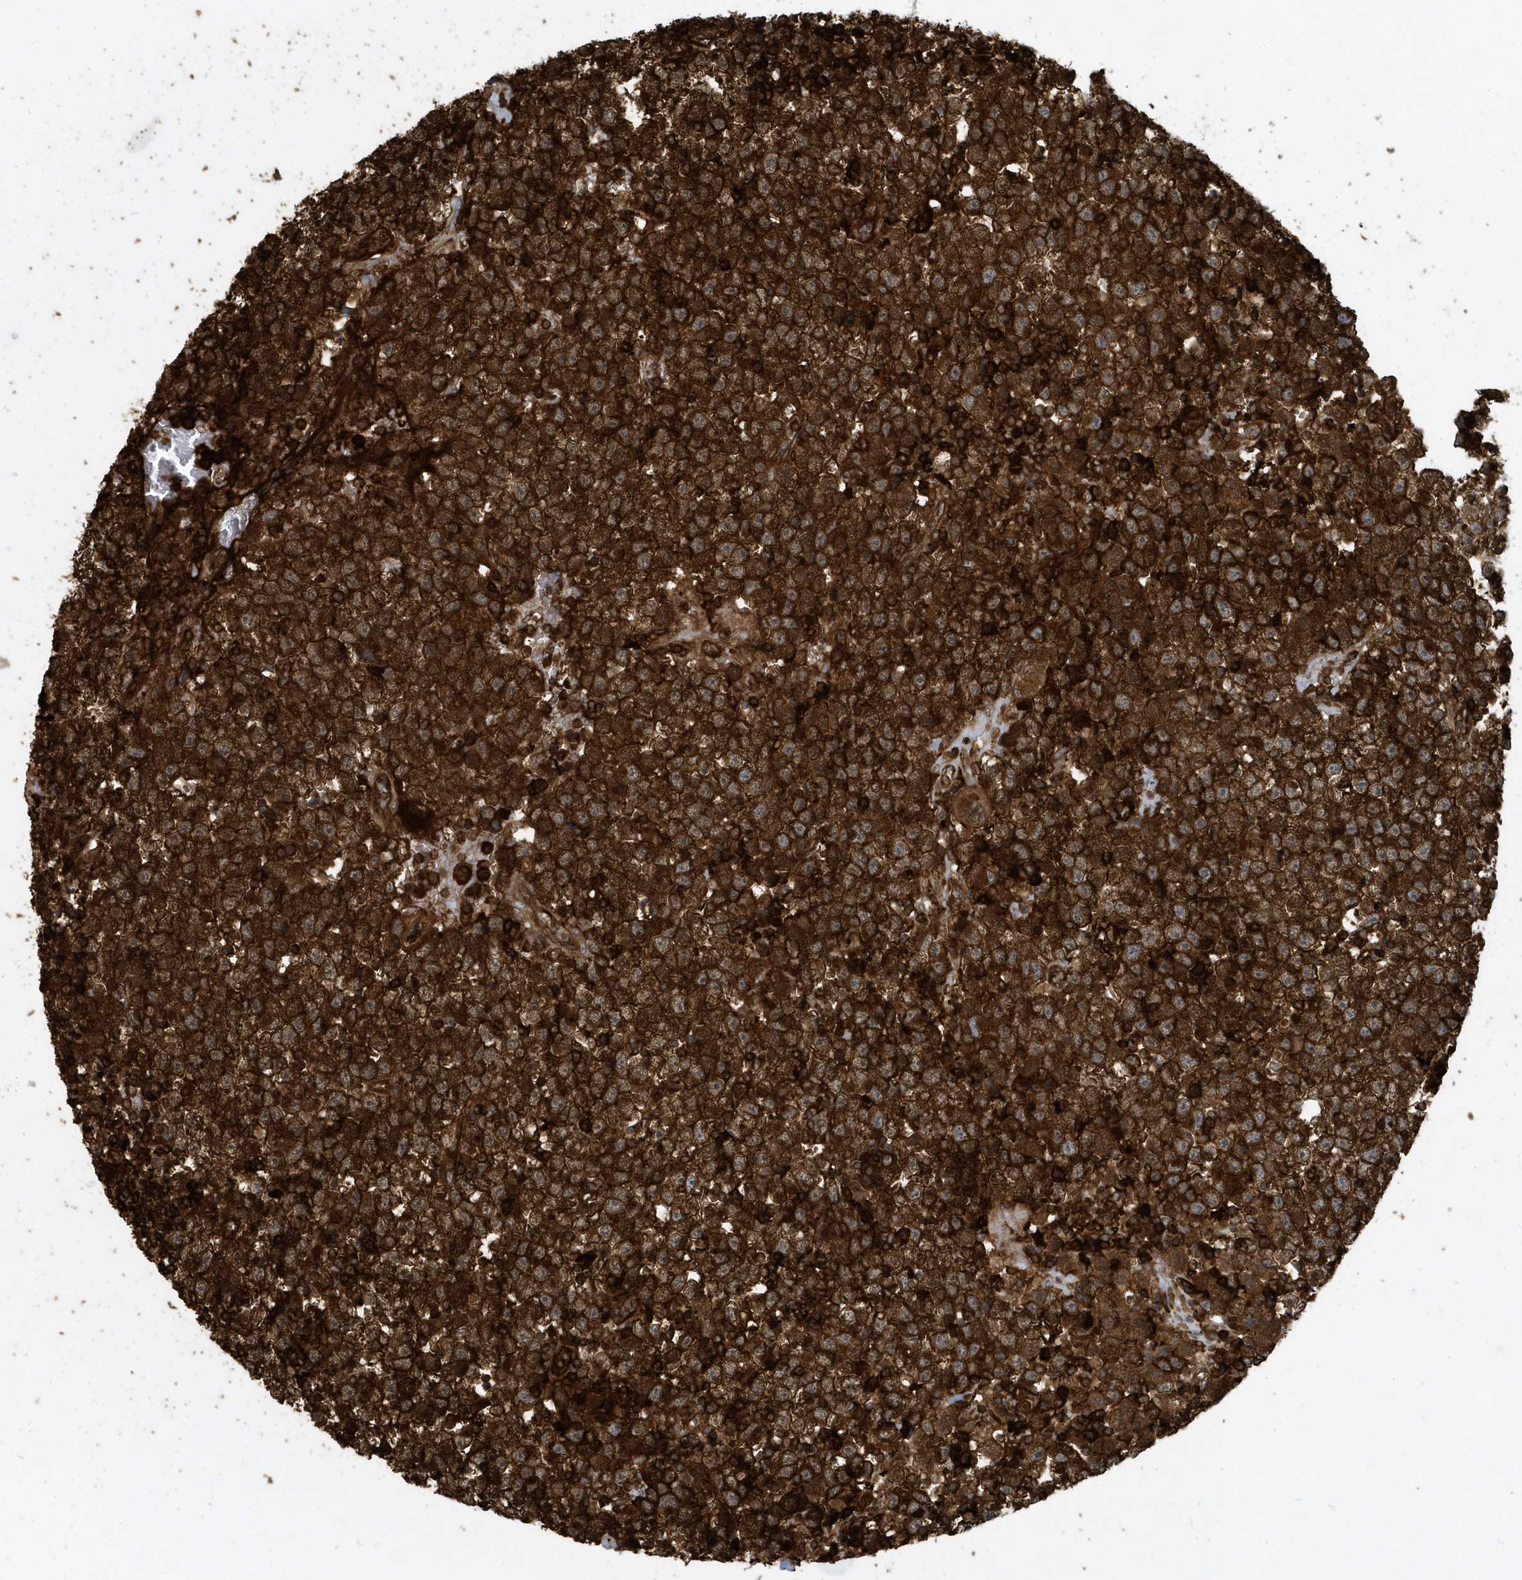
{"staining": {"intensity": "strong", "quantity": ">75%", "location": "cytoplasmic/membranous"}, "tissue": "testis cancer", "cell_type": "Tumor cells", "image_type": "cancer", "snomed": [{"axis": "morphology", "description": "Seminoma, NOS"}, {"axis": "topography", "description": "Testis"}], "caption": "High-power microscopy captured an IHC micrograph of seminoma (testis), revealing strong cytoplasmic/membranous expression in about >75% of tumor cells.", "gene": "CLCN6", "patient": {"sex": "male", "age": 22}}